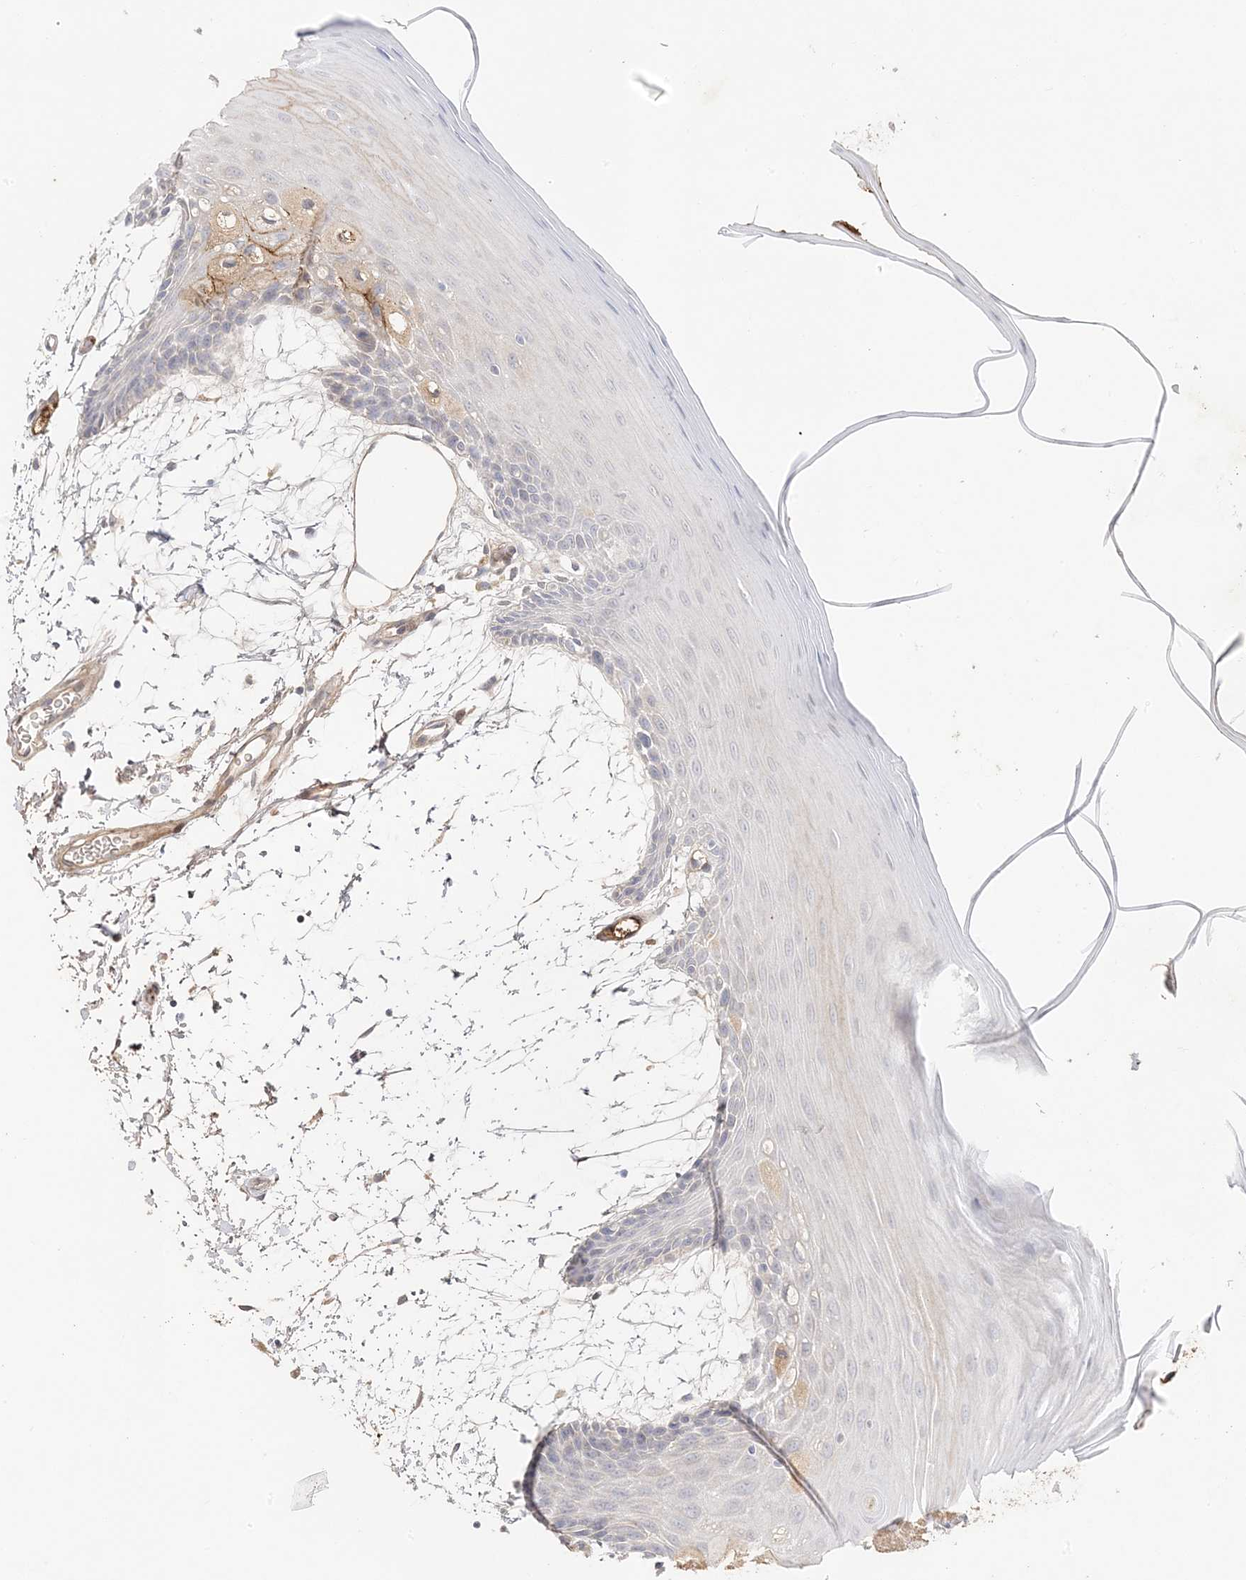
{"staining": {"intensity": "moderate", "quantity": "<25%", "location": "cytoplasmic/membranous"}, "tissue": "oral mucosa", "cell_type": "Squamous epithelial cells", "image_type": "normal", "snomed": [{"axis": "morphology", "description": "Normal tissue, NOS"}, {"axis": "topography", "description": "Skeletal muscle"}, {"axis": "topography", "description": "Oral tissue"}, {"axis": "topography", "description": "Salivary gland"}, {"axis": "topography", "description": "Peripheral nerve tissue"}], "caption": "Protein analysis of normal oral mucosa reveals moderate cytoplasmic/membranous staining in about <25% of squamous epithelial cells.", "gene": "TRANK1", "patient": {"sex": "male", "age": 54}}